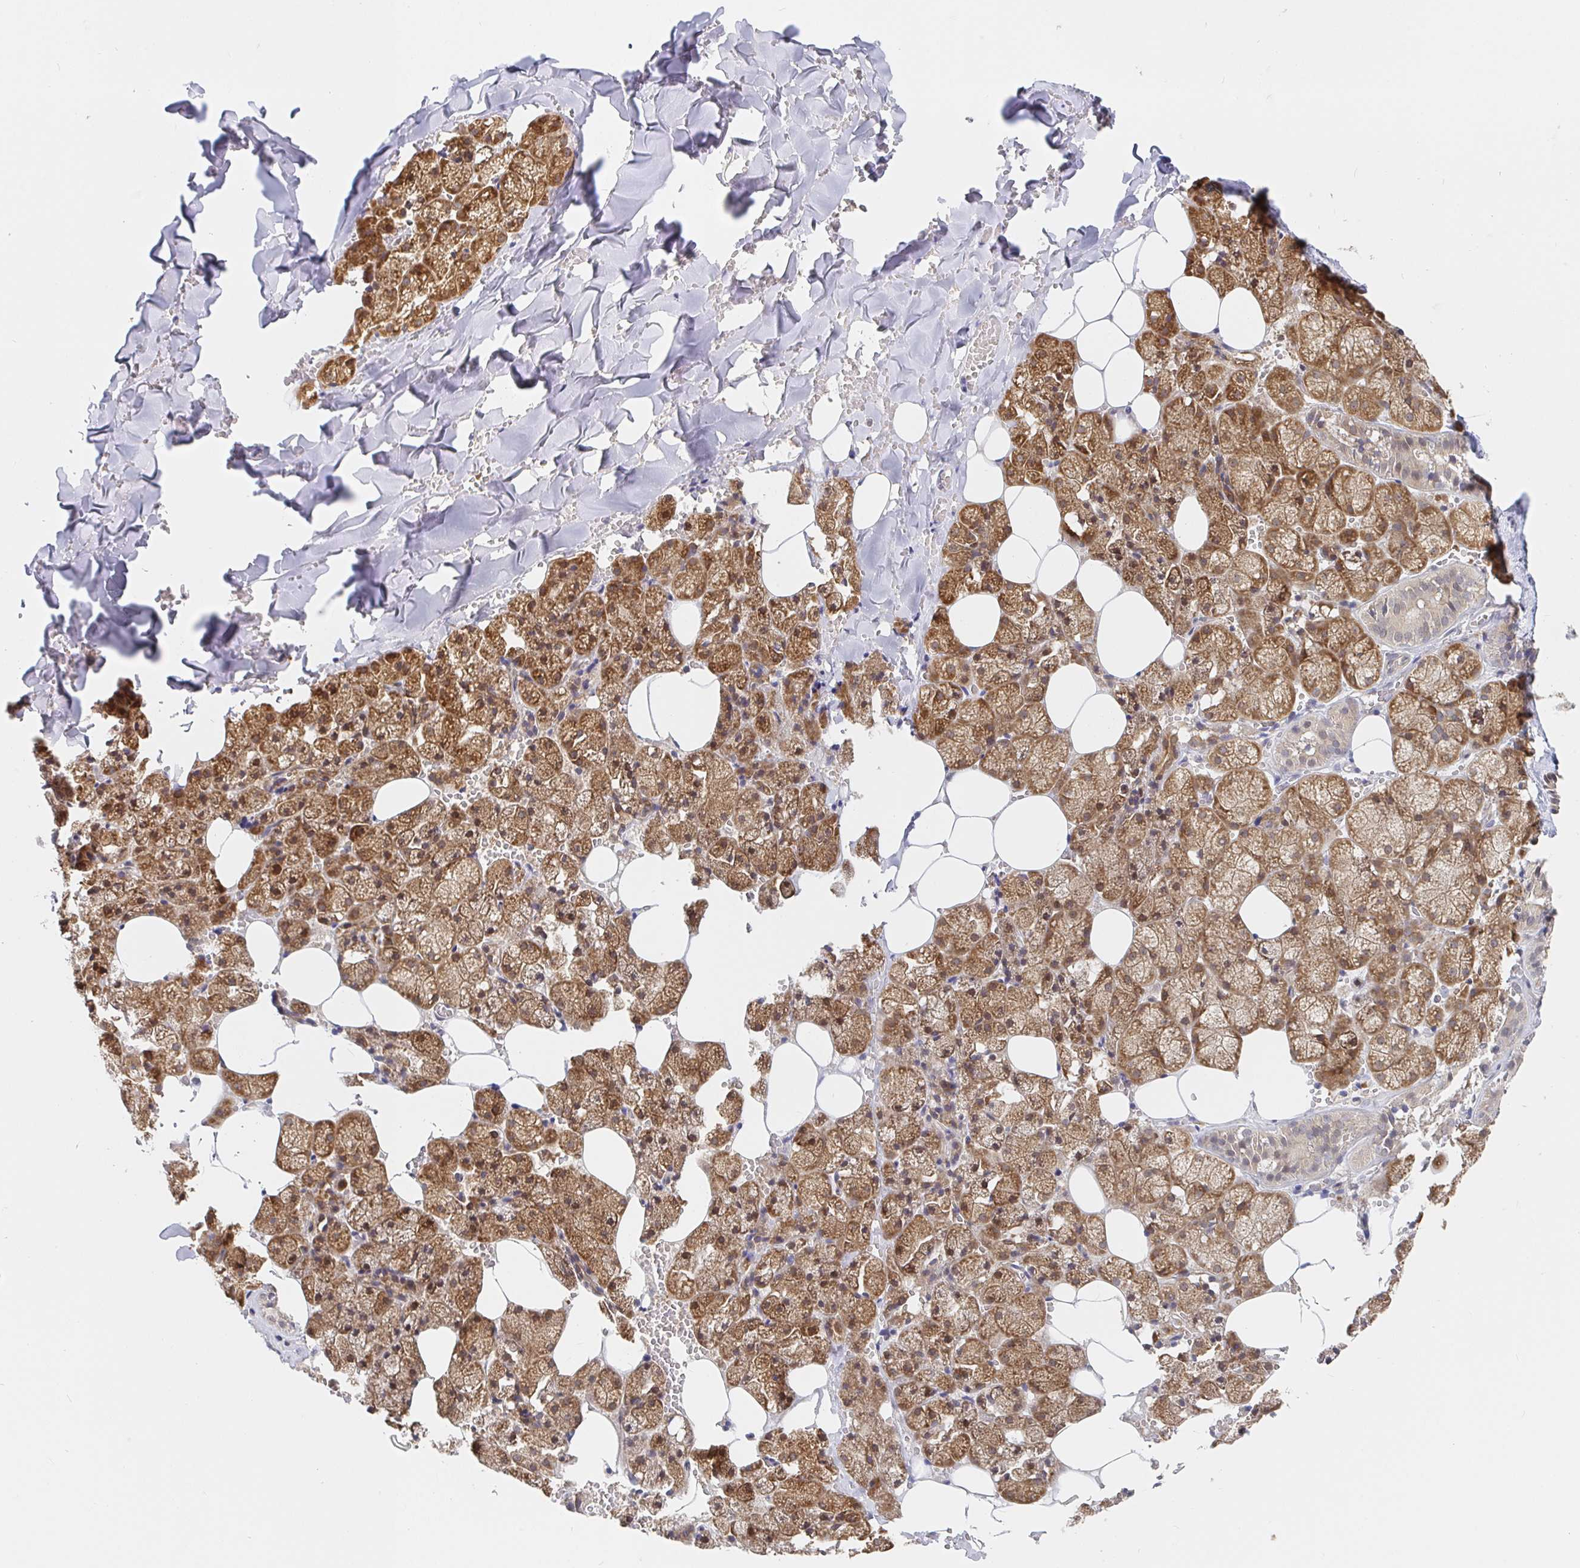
{"staining": {"intensity": "moderate", "quantity": "25%-75%", "location": "cytoplasmic/membranous"}, "tissue": "salivary gland", "cell_type": "Glandular cells", "image_type": "normal", "snomed": [{"axis": "morphology", "description": "Normal tissue, NOS"}, {"axis": "topography", "description": "Salivary gland"}, {"axis": "topography", "description": "Peripheral nerve tissue"}], "caption": "Salivary gland stained with immunohistochemistry (IHC) reveals moderate cytoplasmic/membranous staining in about 25%-75% of glandular cells.", "gene": "ALG1L2", "patient": {"sex": "male", "age": 38}}